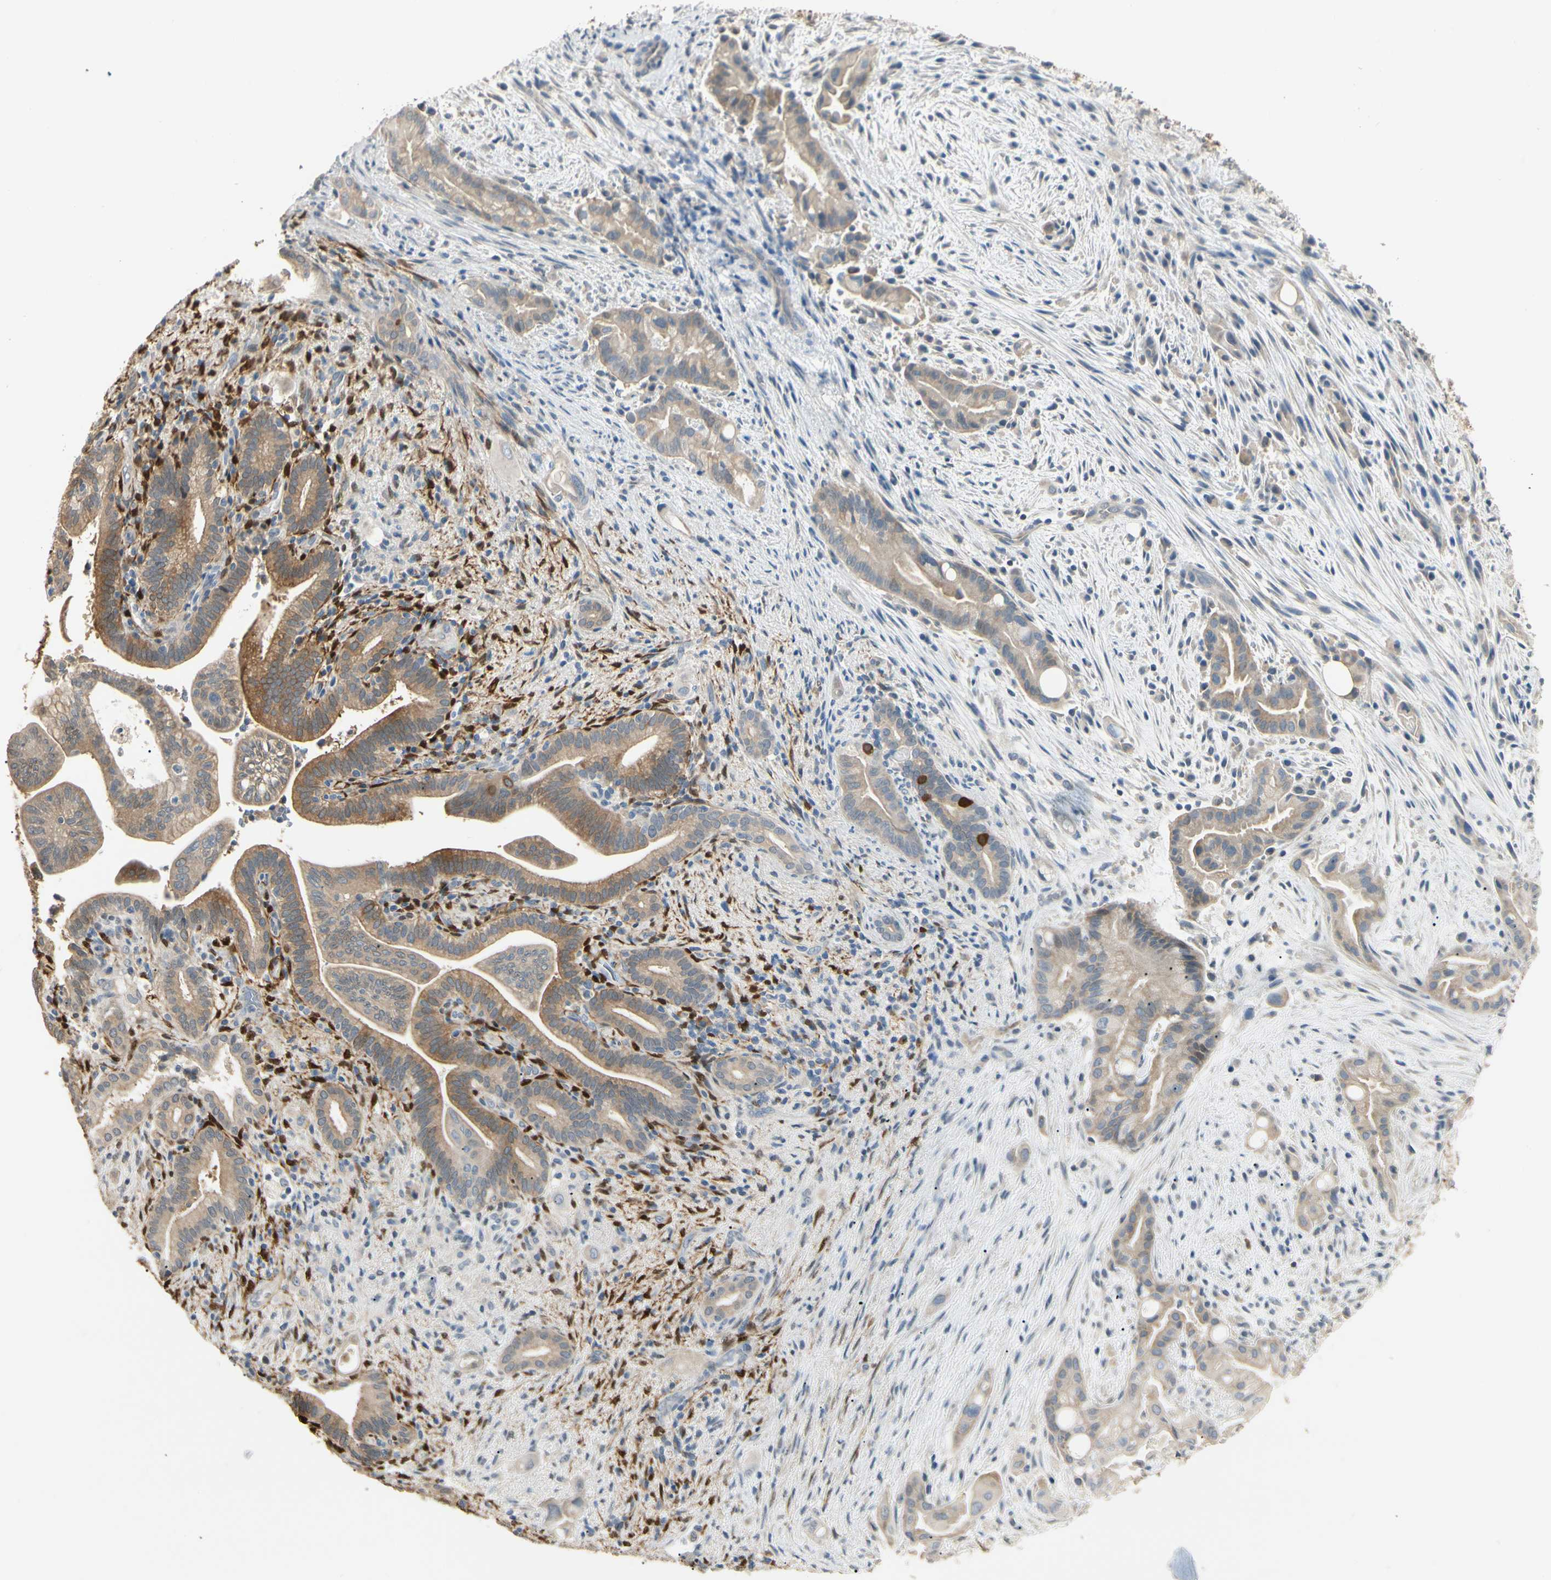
{"staining": {"intensity": "moderate", "quantity": "25%-75%", "location": "cytoplasmic/membranous"}, "tissue": "liver cancer", "cell_type": "Tumor cells", "image_type": "cancer", "snomed": [{"axis": "morphology", "description": "Cholangiocarcinoma"}, {"axis": "topography", "description": "Liver"}], "caption": "Moderate cytoplasmic/membranous staining for a protein is identified in about 25%-75% of tumor cells of liver cancer using immunohistochemistry (IHC).", "gene": "GNE", "patient": {"sex": "female", "age": 68}}